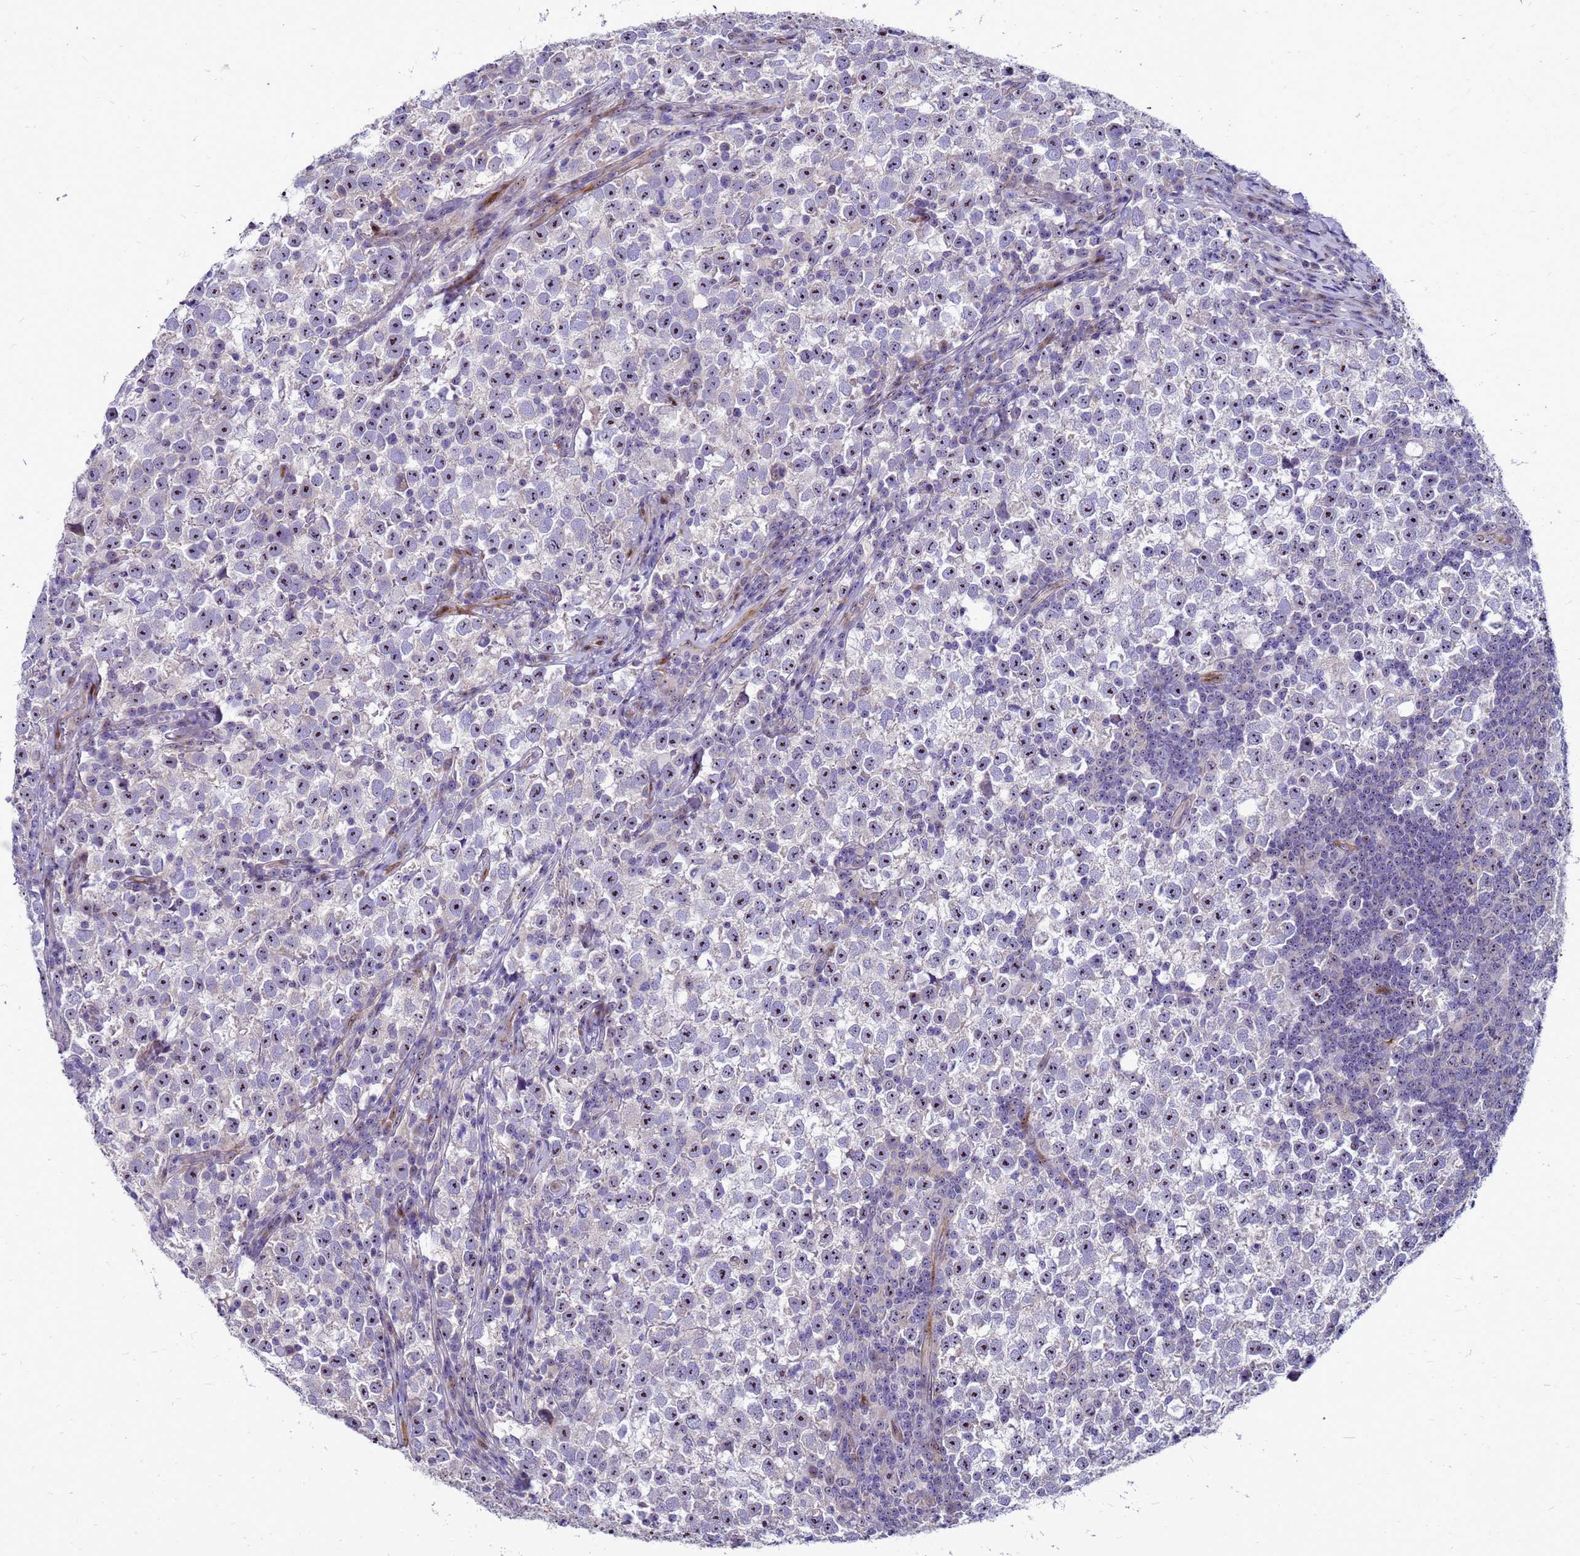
{"staining": {"intensity": "negative", "quantity": "none", "location": "none"}, "tissue": "testis cancer", "cell_type": "Tumor cells", "image_type": "cancer", "snomed": [{"axis": "morphology", "description": "Normal tissue, NOS"}, {"axis": "morphology", "description": "Seminoma, NOS"}, {"axis": "topography", "description": "Testis"}], "caption": "Histopathology image shows no protein positivity in tumor cells of testis seminoma tissue.", "gene": "RSPO1", "patient": {"sex": "male", "age": 43}}